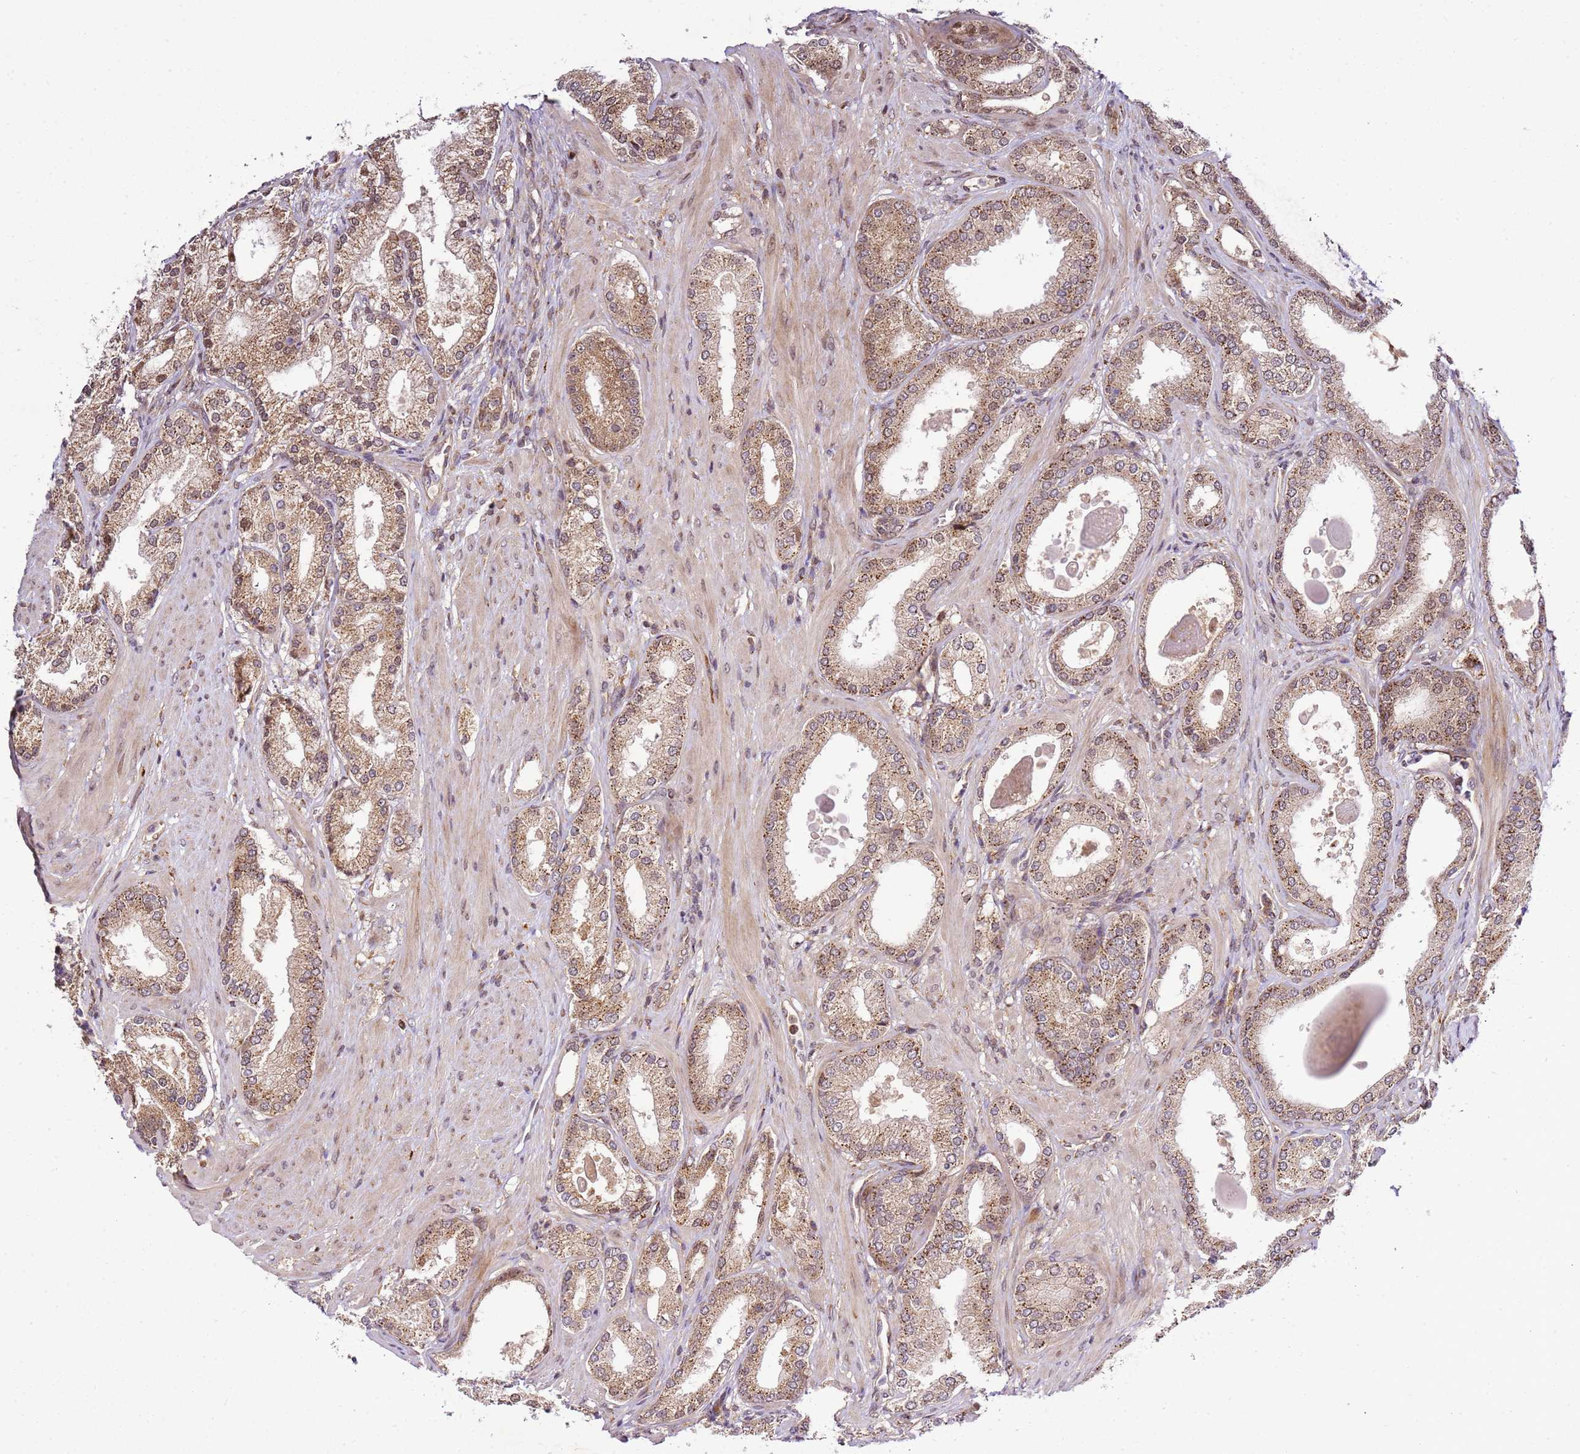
{"staining": {"intensity": "moderate", "quantity": ">75%", "location": "cytoplasmic/membranous"}, "tissue": "prostate cancer", "cell_type": "Tumor cells", "image_type": "cancer", "snomed": [{"axis": "morphology", "description": "Adenocarcinoma, Low grade"}, {"axis": "topography", "description": "Prostate"}], "caption": "DAB immunohistochemical staining of prostate adenocarcinoma (low-grade) exhibits moderate cytoplasmic/membranous protein staining in about >75% of tumor cells. The staining is performed using DAB (3,3'-diaminobenzidine) brown chromogen to label protein expression. The nuclei are counter-stained blue using hematoxylin.", "gene": "RASA3", "patient": {"sex": "male", "age": 59}}